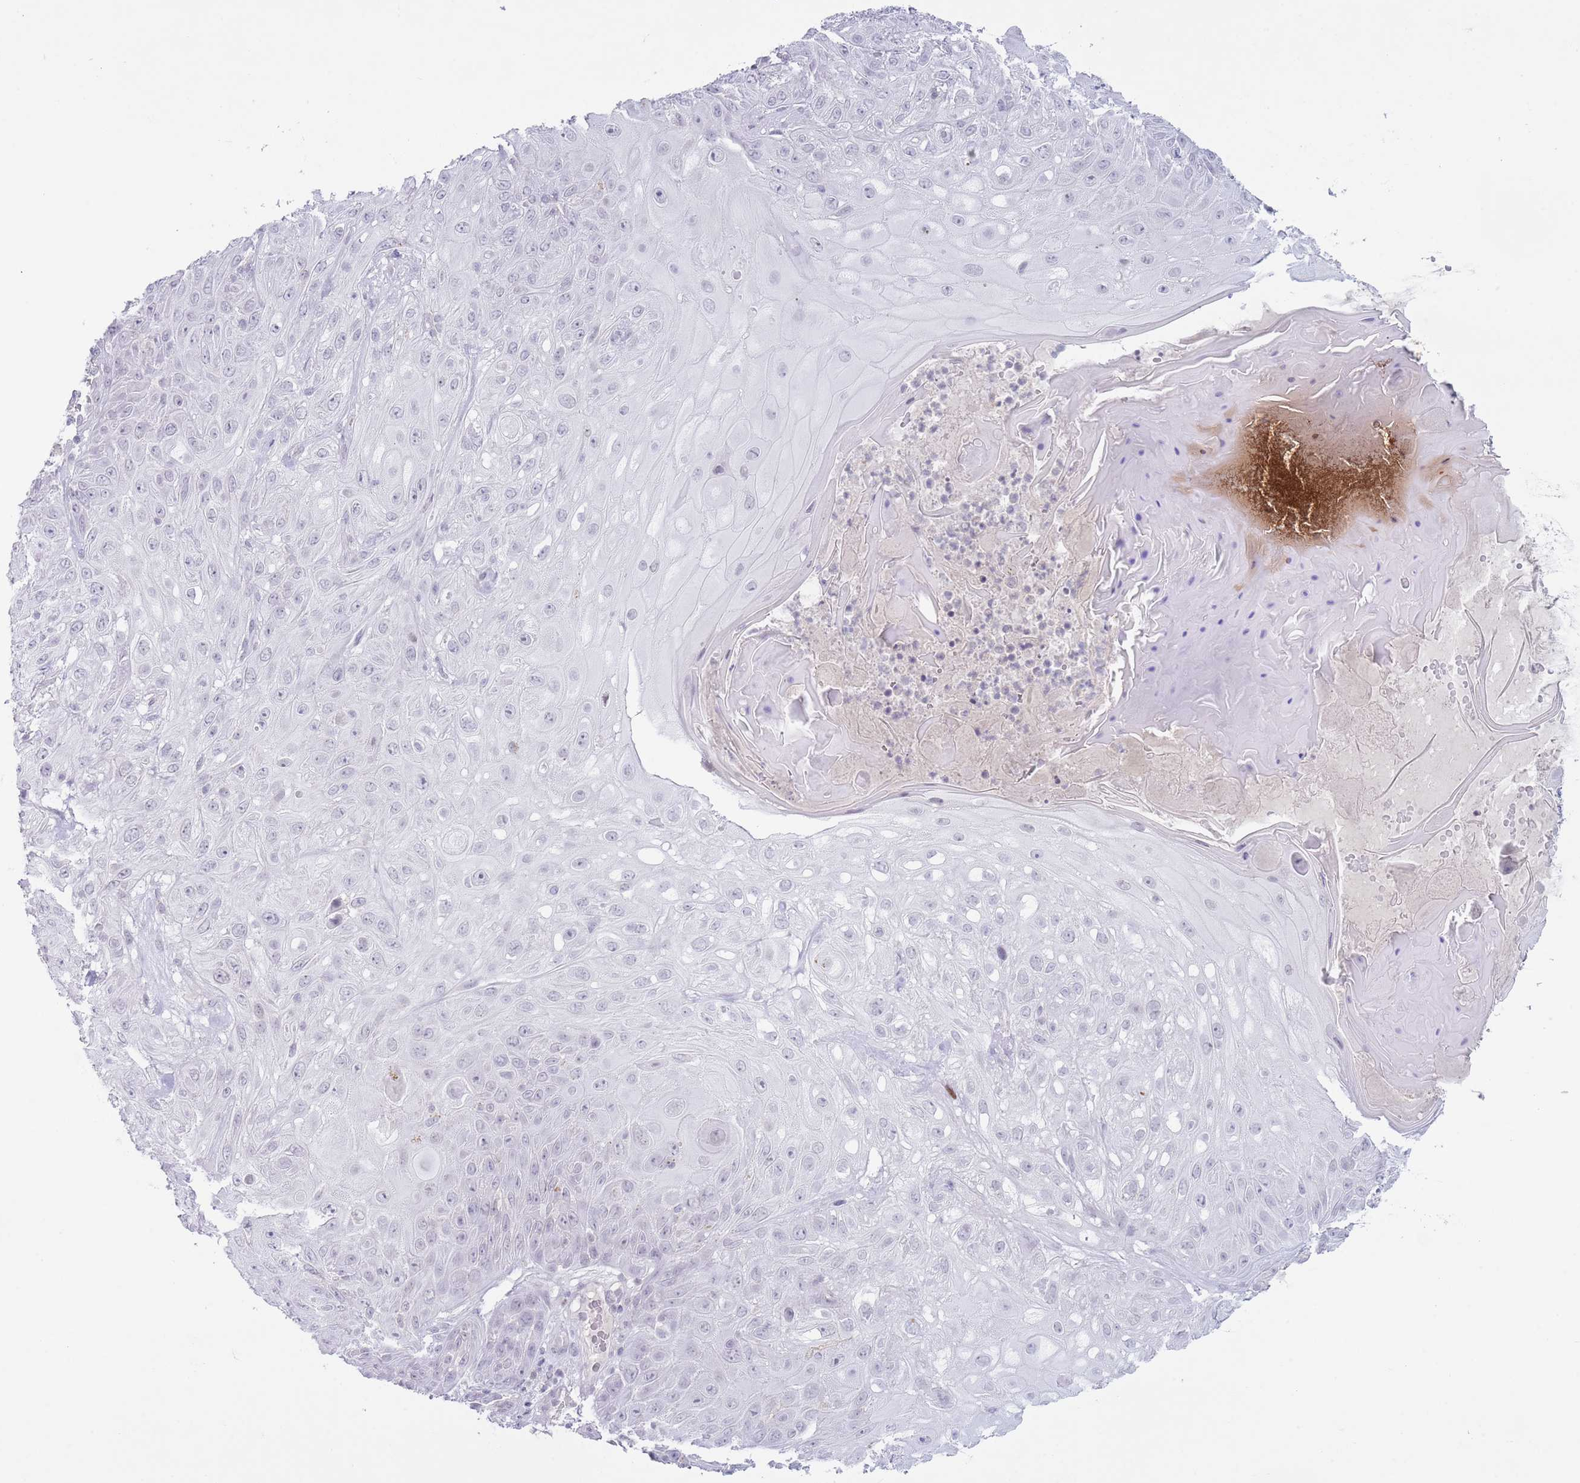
{"staining": {"intensity": "negative", "quantity": "none", "location": "none"}, "tissue": "skin cancer", "cell_type": "Tumor cells", "image_type": "cancer", "snomed": [{"axis": "morphology", "description": "Normal tissue, NOS"}, {"axis": "morphology", "description": "Squamous cell carcinoma, NOS"}, {"axis": "topography", "description": "Skin"}, {"axis": "topography", "description": "Cartilage tissue"}], "caption": "Squamous cell carcinoma (skin) was stained to show a protein in brown. There is no significant positivity in tumor cells.", "gene": "MFSD10", "patient": {"sex": "female", "age": 79}}